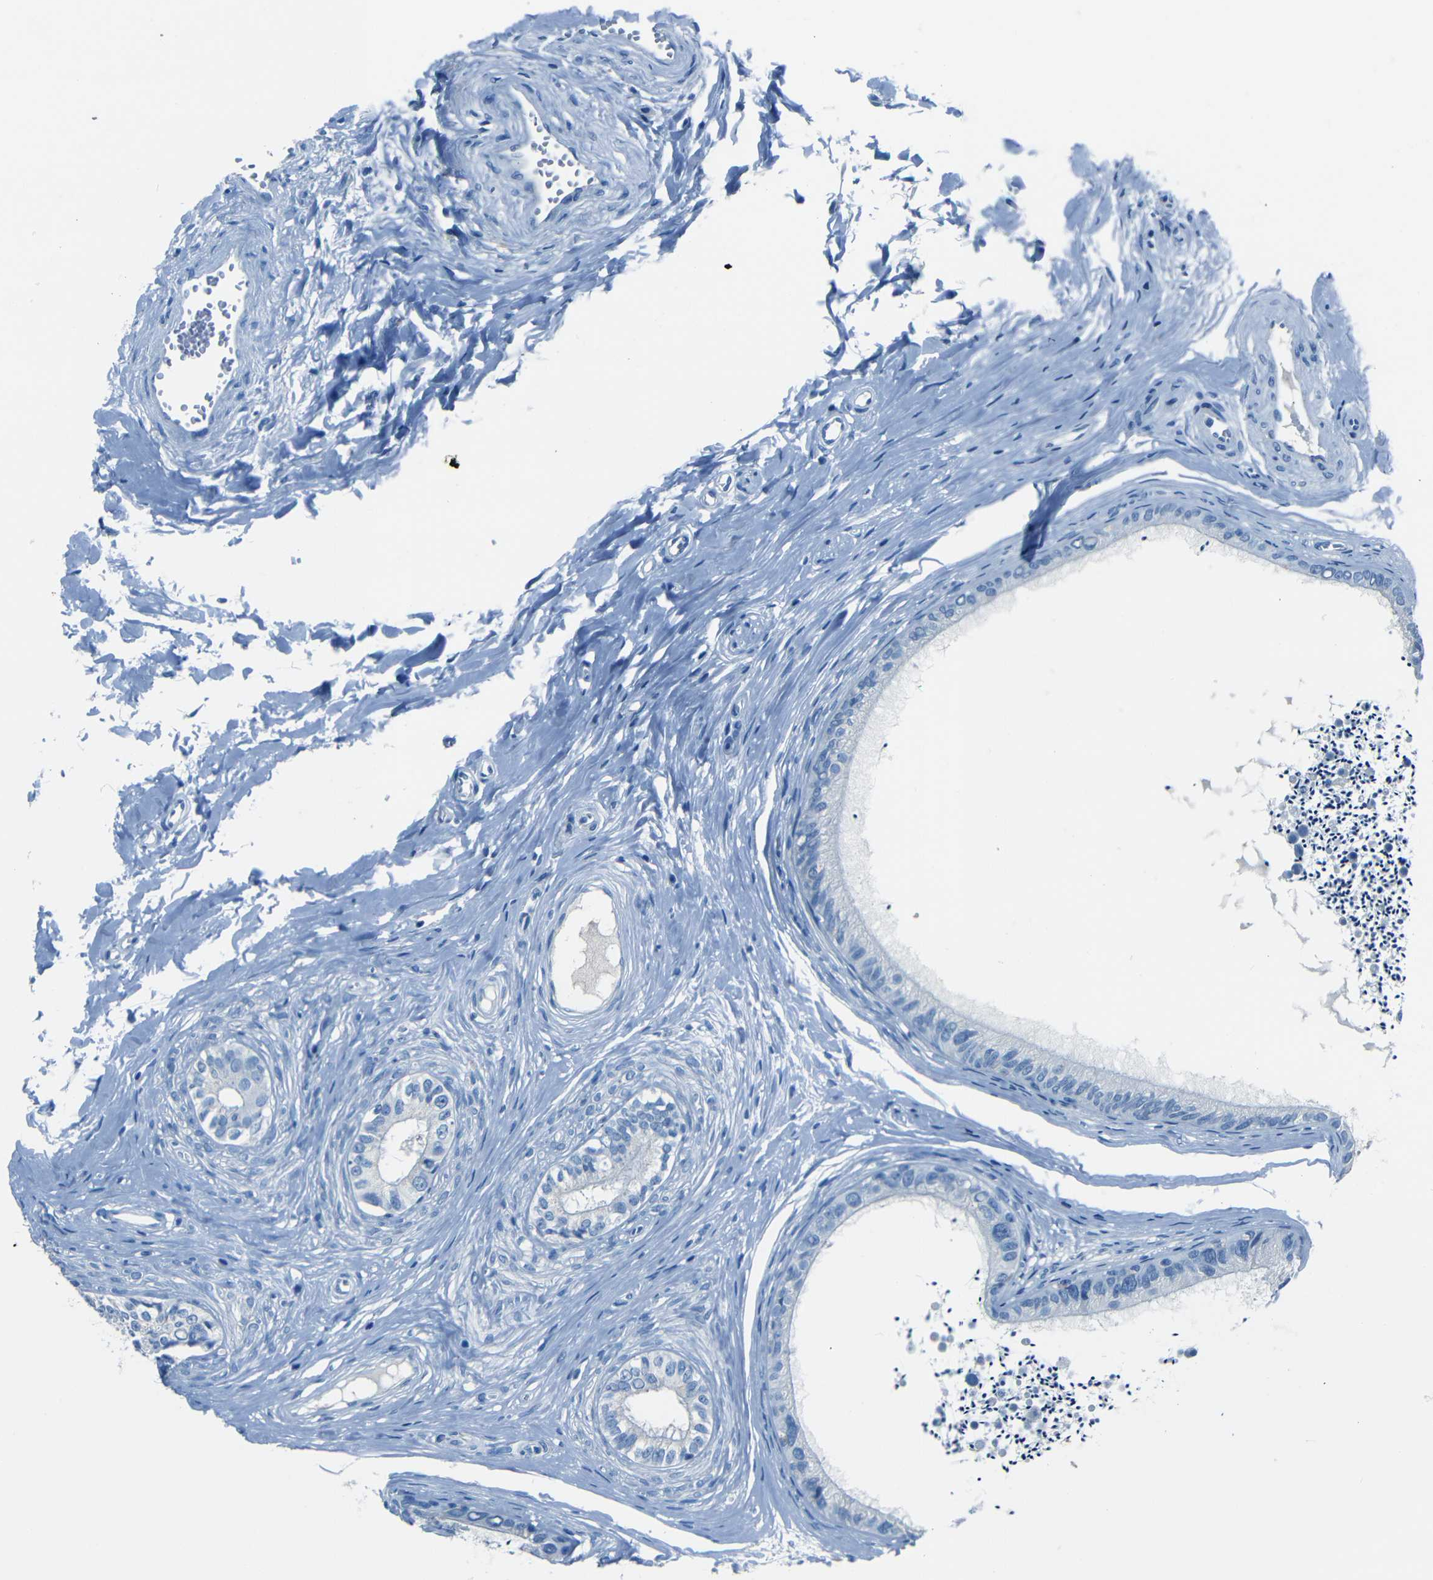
{"staining": {"intensity": "negative", "quantity": "none", "location": "none"}, "tissue": "epididymis", "cell_type": "Glandular cells", "image_type": "normal", "snomed": [{"axis": "morphology", "description": "Normal tissue, NOS"}, {"axis": "topography", "description": "Epididymis"}], "caption": "Epididymis was stained to show a protein in brown. There is no significant expression in glandular cells. Brightfield microscopy of IHC stained with DAB (brown) and hematoxylin (blue), captured at high magnification.", "gene": "FBN2", "patient": {"sex": "male", "age": 56}}